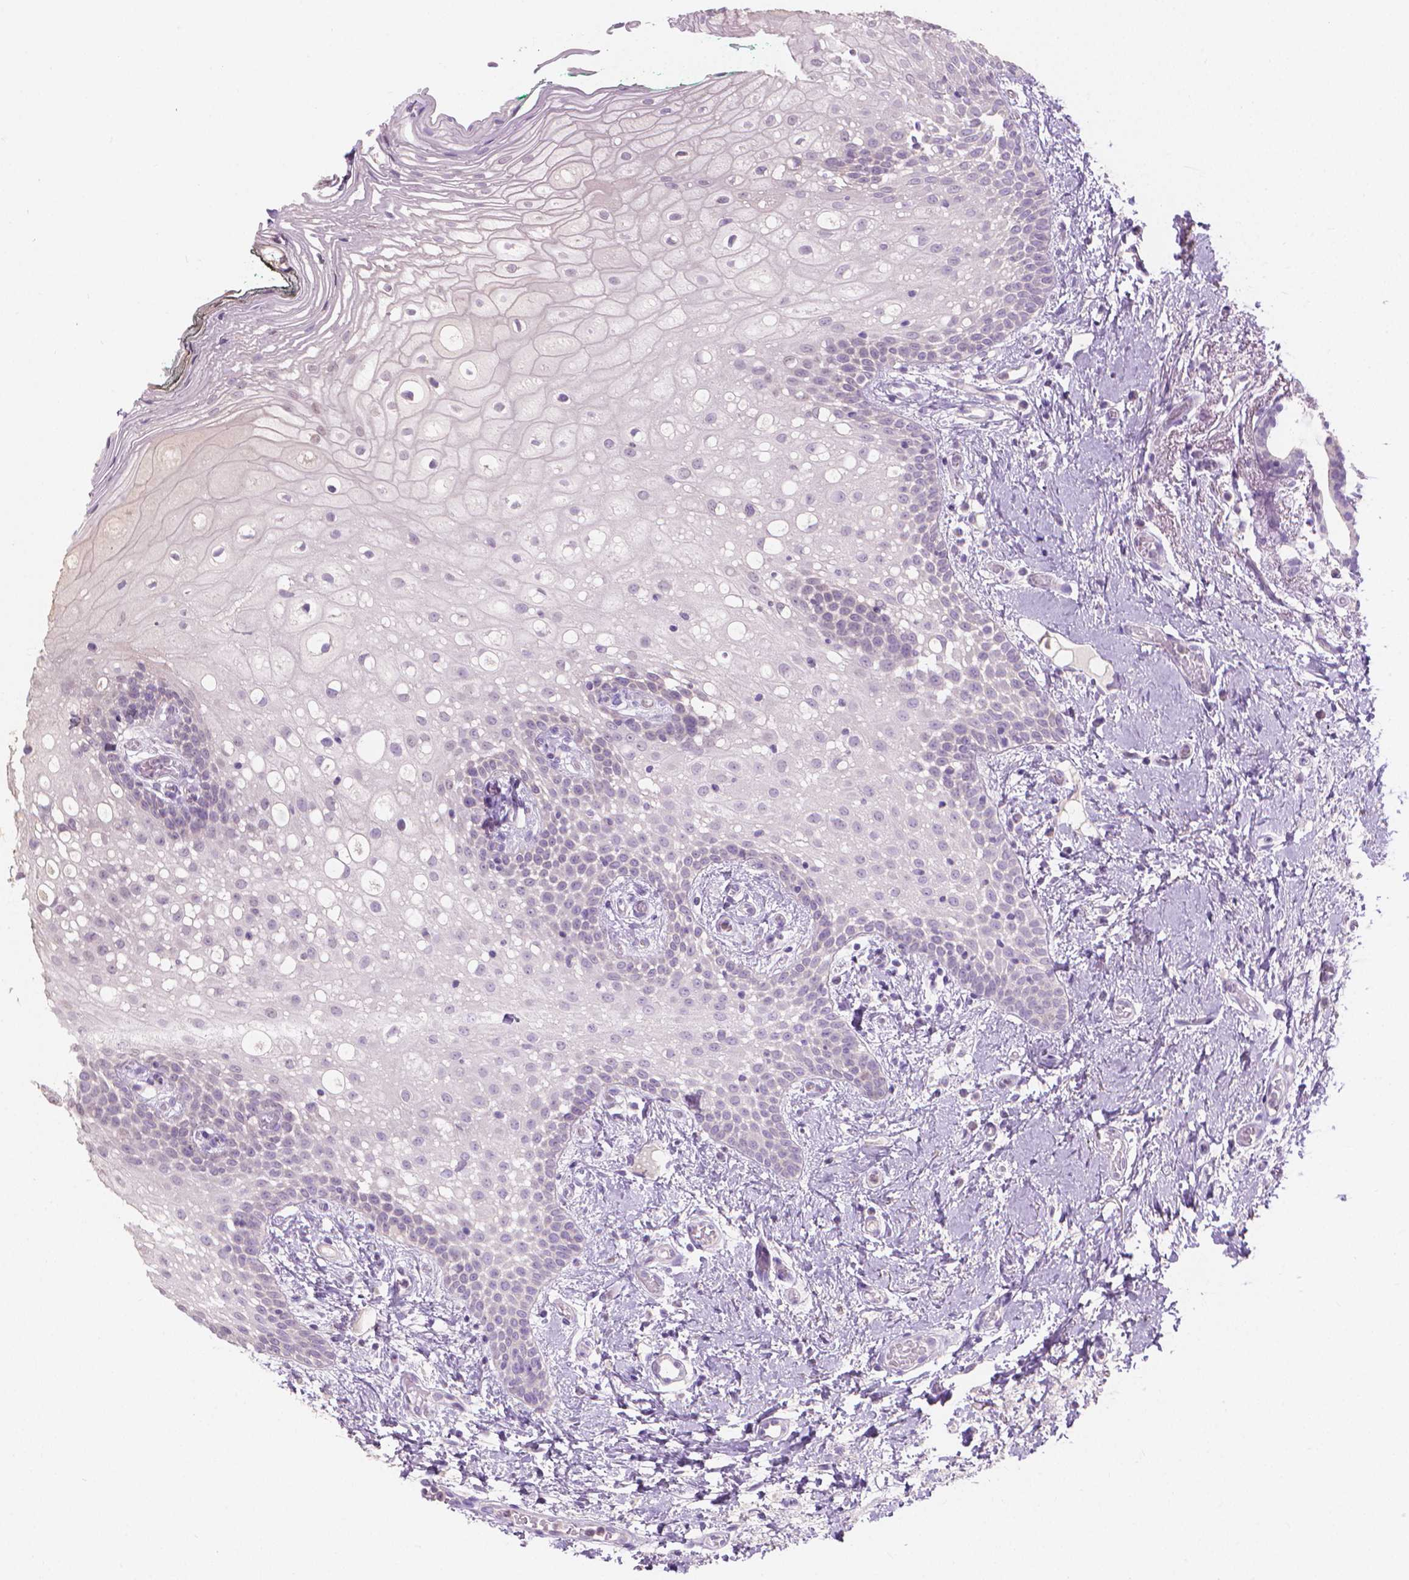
{"staining": {"intensity": "negative", "quantity": "none", "location": "none"}, "tissue": "oral mucosa", "cell_type": "Squamous epithelial cells", "image_type": "normal", "snomed": [{"axis": "morphology", "description": "Normal tissue, NOS"}, {"axis": "topography", "description": "Oral tissue"}], "caption": "Oral mucosa was stained to show a protein in brown. There is no significant staining in squamous epithelial cells. The staining is performed using DAB (3,3'-diaminobenzidine) brown chromogen with nuclei counter-stained in using hematoxylin.", "gene": "CABCOCO1", "patient": {"sex": "female", "age": 83}}